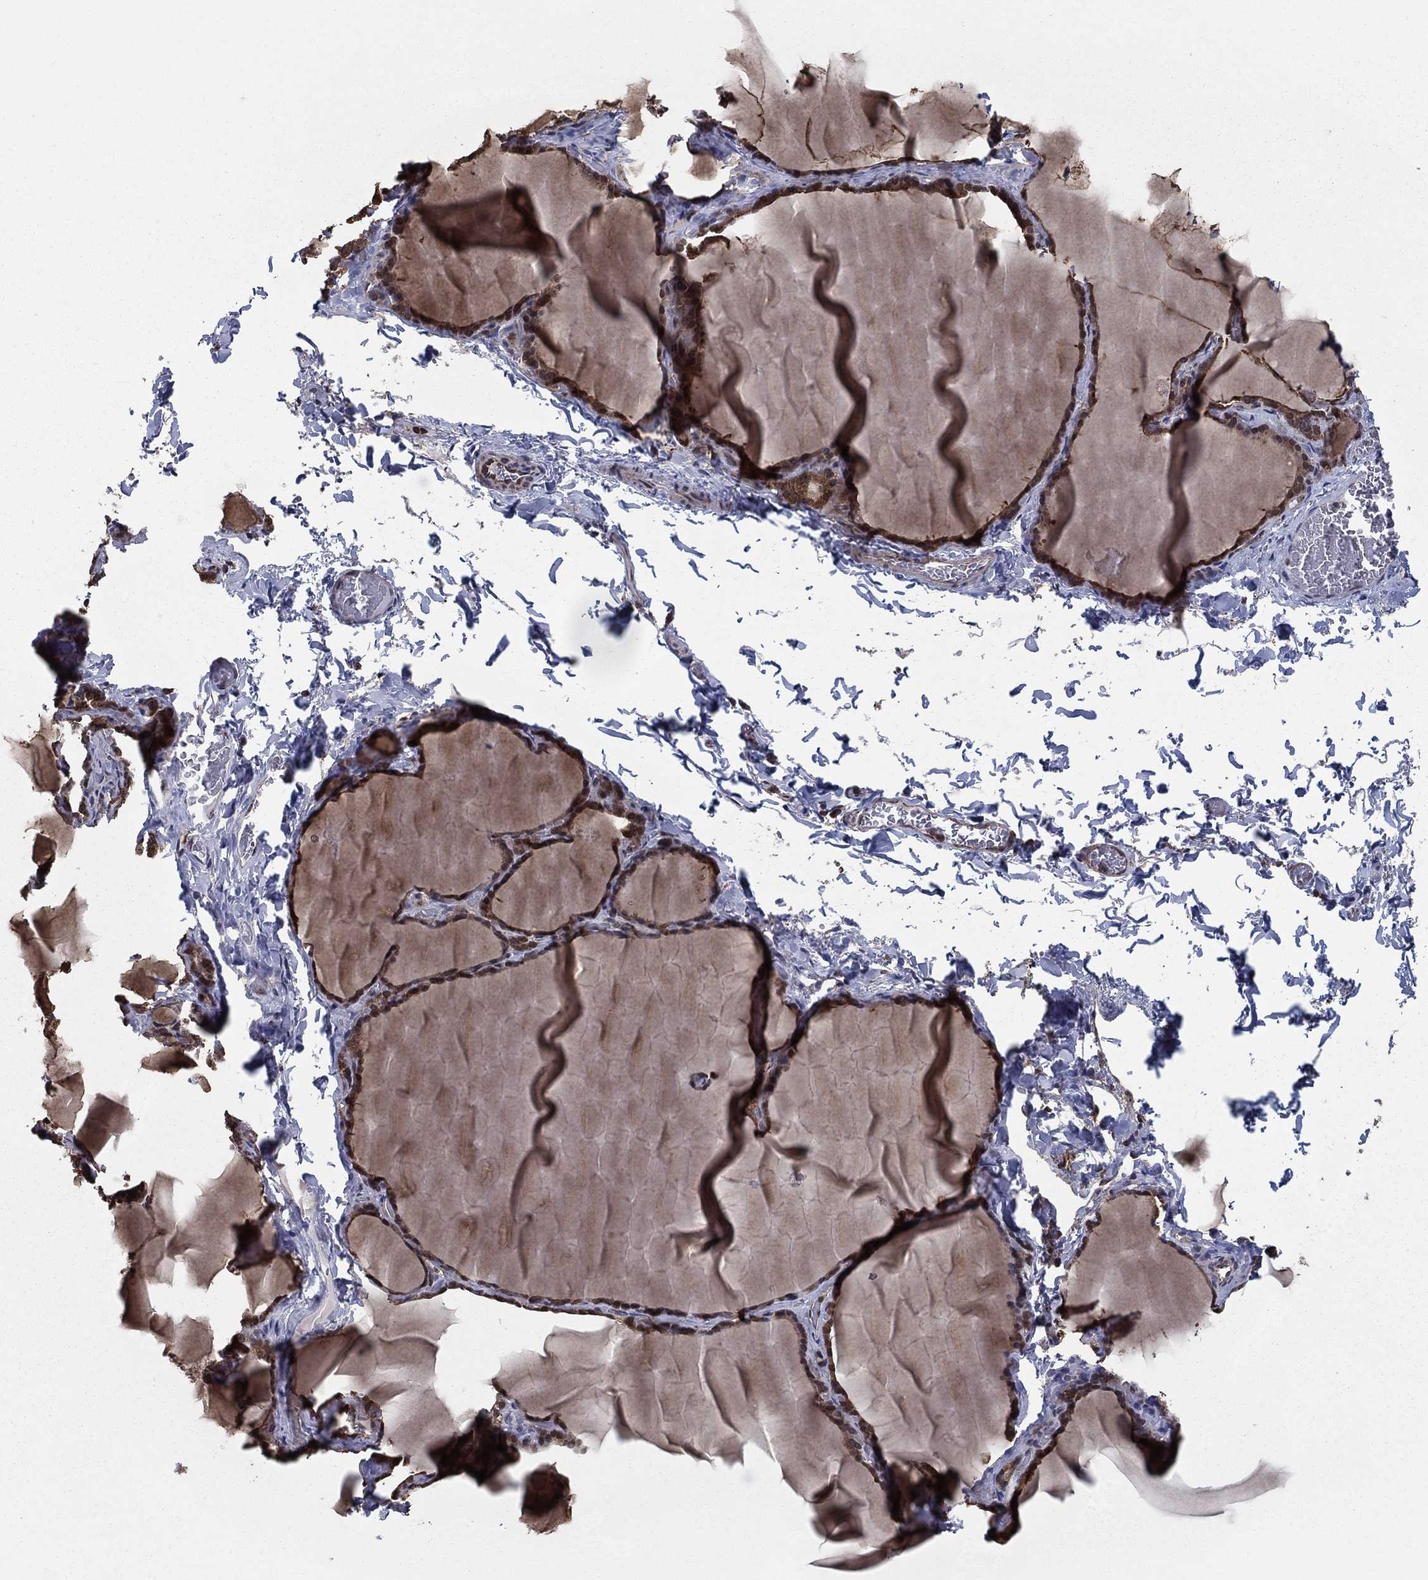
{"staining": {"intensity": "moderate", "quantity": ">75%", "location": "cytoplasmic/membranous"}, "tissue": "thyroid gland", "cell_type": "Glandular cells", "image_type": "normal", "snomed": [{"axis": "morphology", "description": "Normal tissue, NOS"}, {"axis": "morphology", "description": "Hyperplasia, NOS"}, {"axis": "topography", "description": "Thyroid gland"}], "caption": "The histopathology image reveals staining of normal thyroid gland, revealing moderate cytoplasmic/membranous protein positivity (brown color) within glandular cells.", "gene": "ENSG00000288684", "patient": {"sex": "female", "age": 27}}